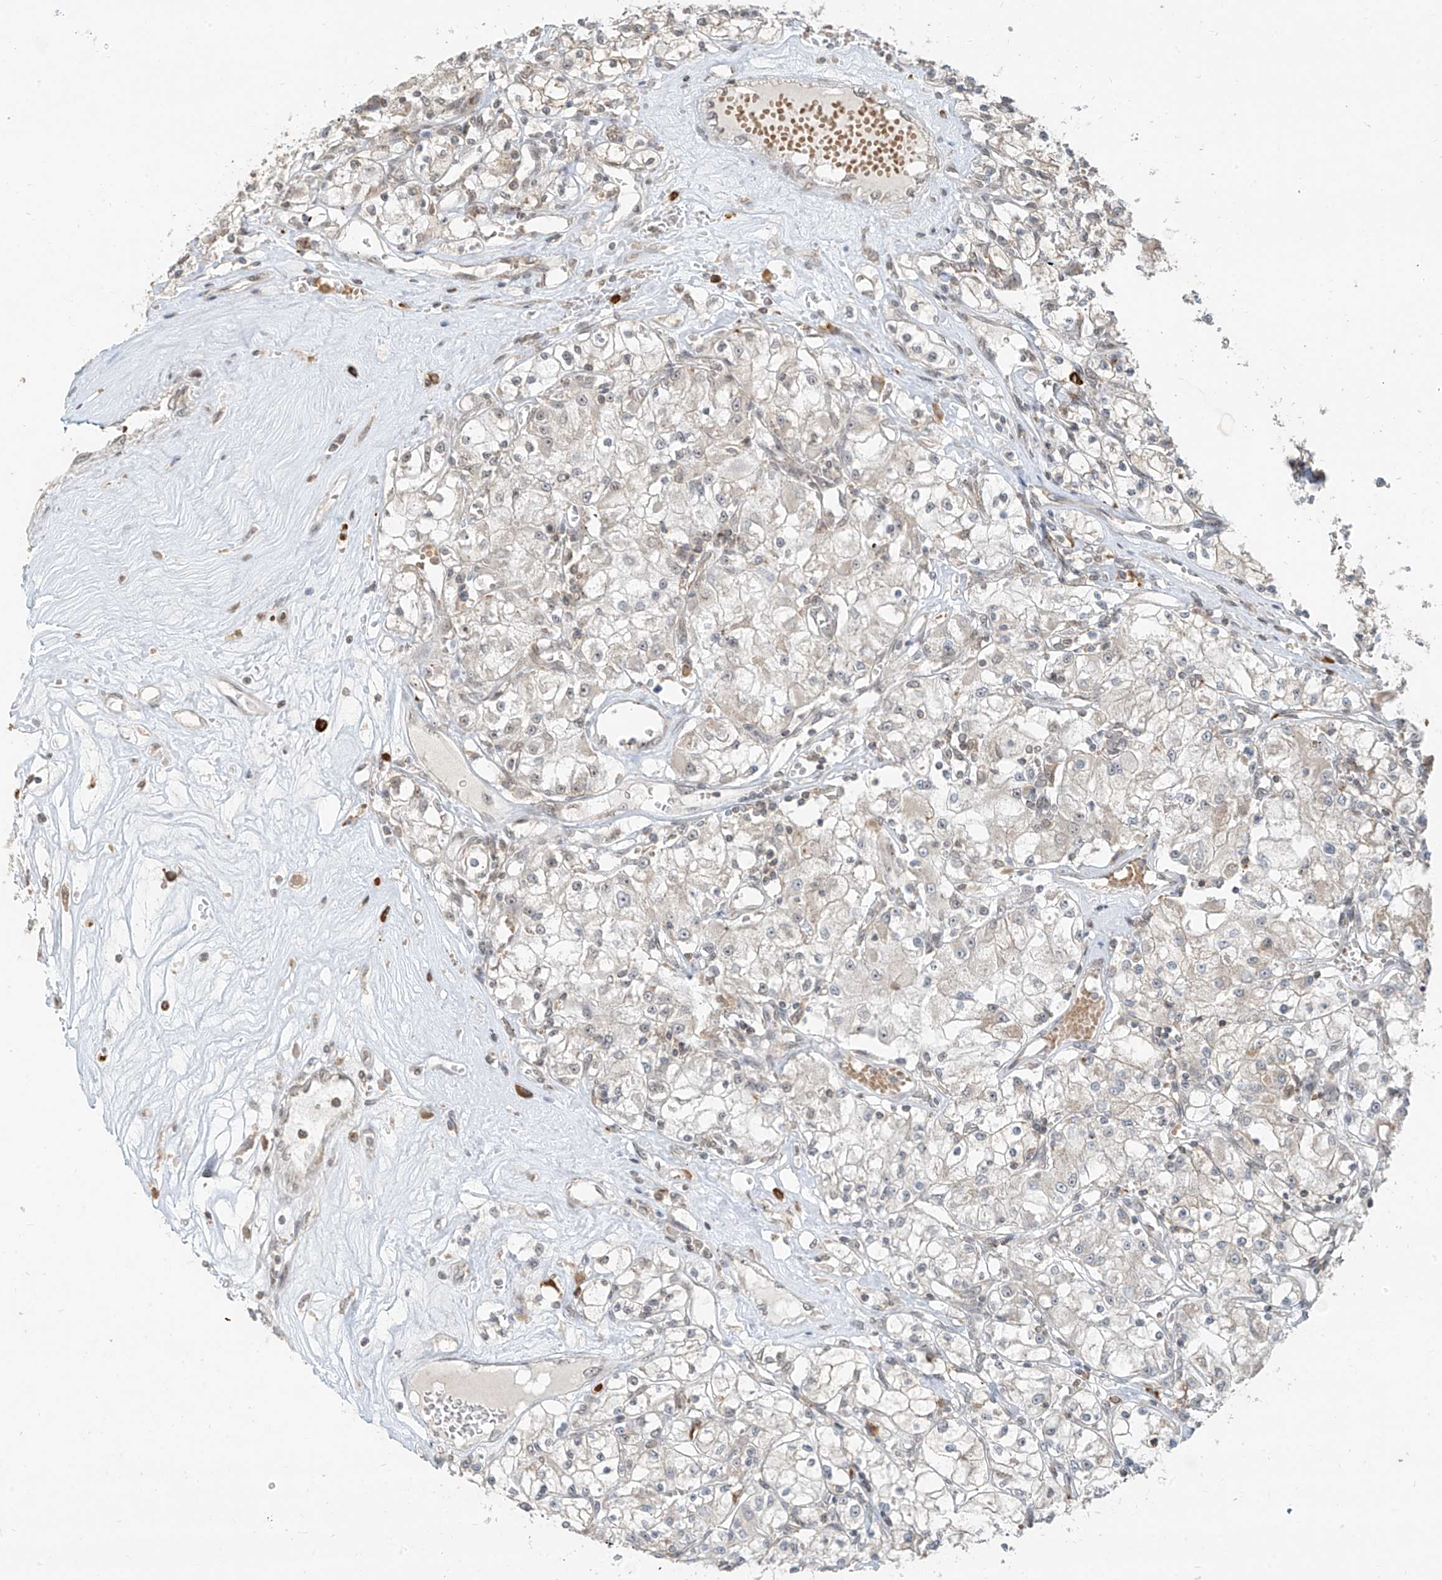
{"staining": {"intensity": "negative", "quantity": "none", "location": "none"}, "tissue": "renal cancer", "cell_type": "Tumor cells", "image_type": "cancer", "snomed": [{"axis": "morphology", "description": "Adenocarcinoma, NOS"}, {"axis": "topography", "description": "Kidney"}], "caption": "The histopathology image exhibits no significant expression in tumor cells of renal adenocarcinoma.", "gene": "ZMYM2", "patient": {"sex": "female", "age": 59}}